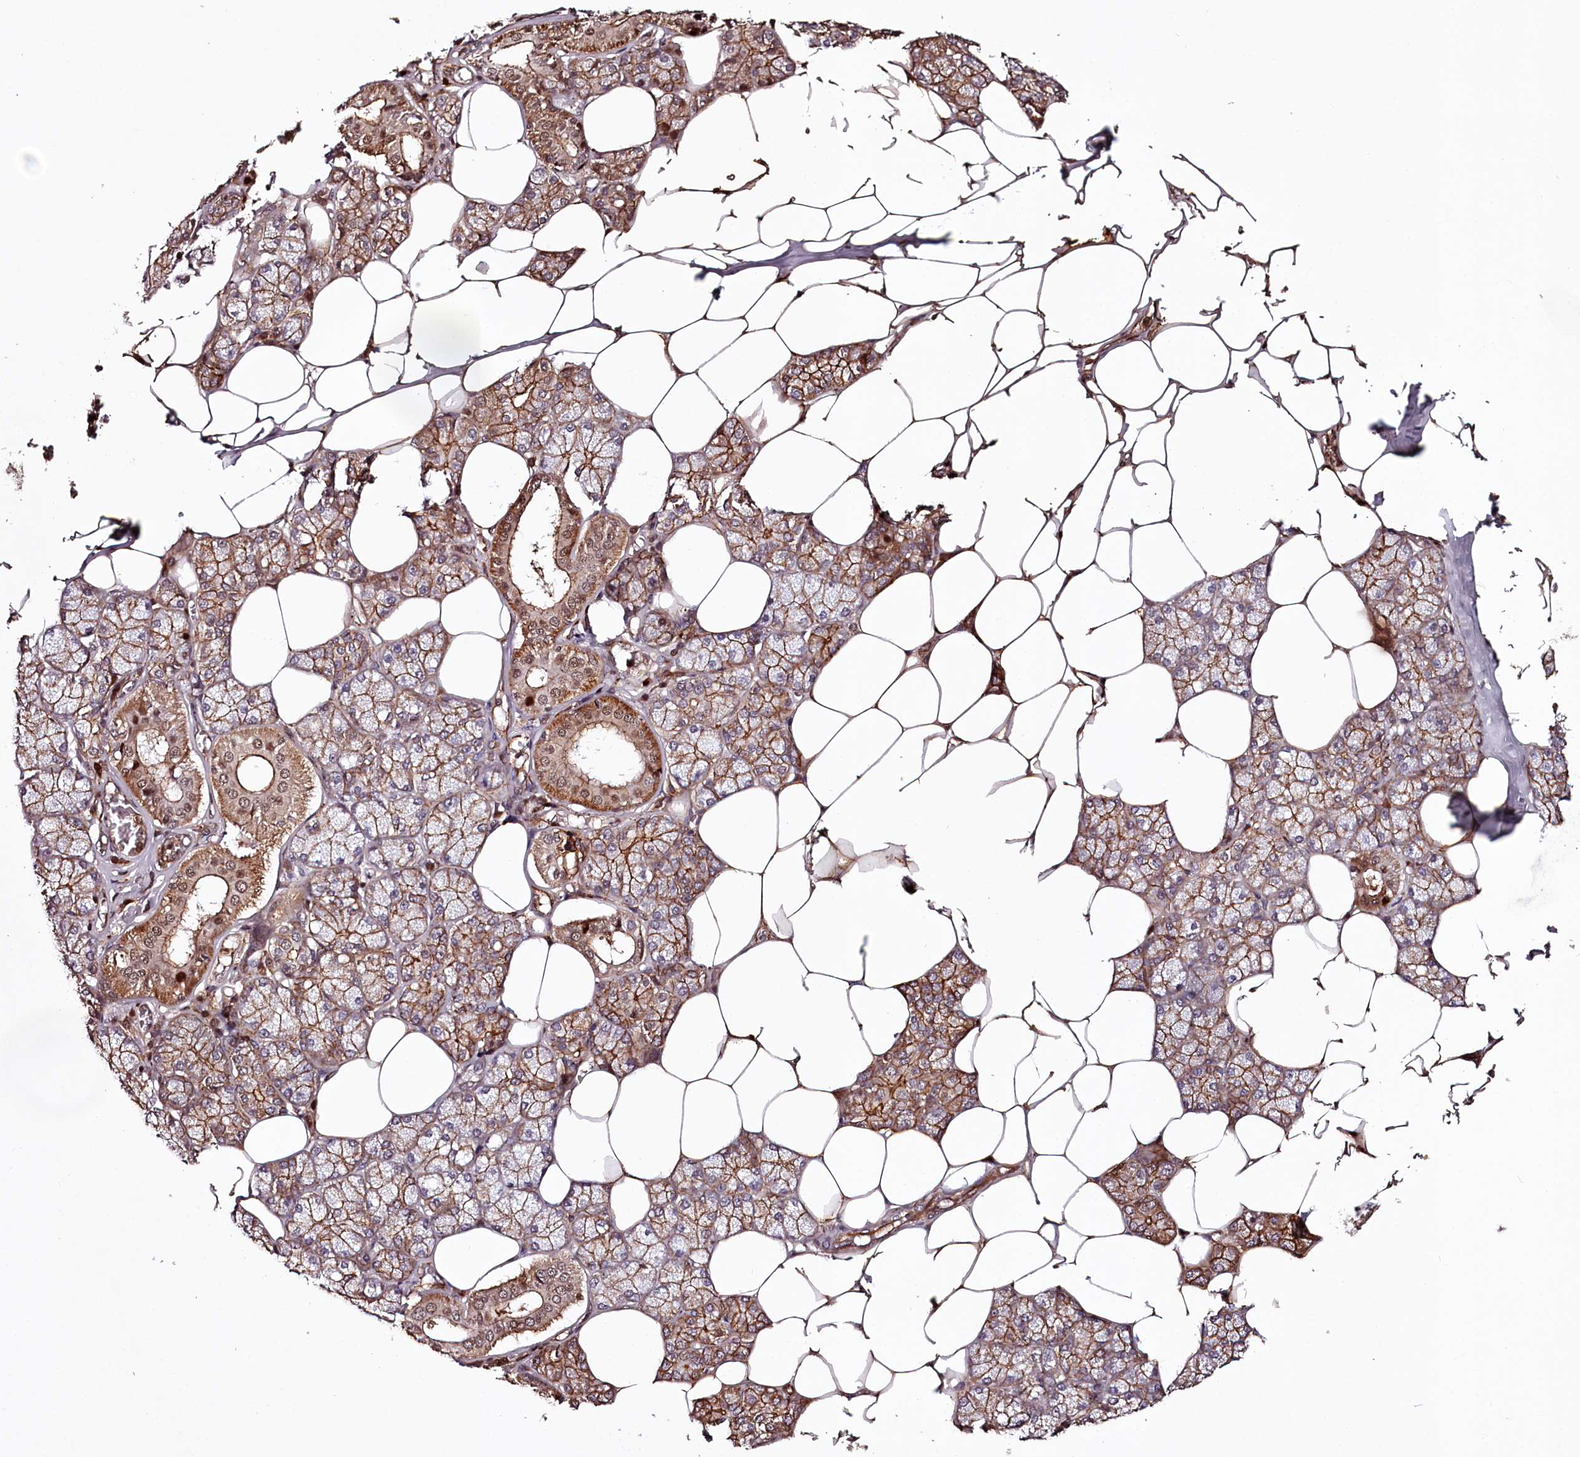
{"staining": {"intensity": "strong", "quantity": ">75%", "location": "cytoplasmic/membranous"}, "tissue": "salivary gland", "cell_type": "Glandular cells", "image_type": "normal", "snomed": [{"axis": "morphology", "description": "Normal tissue, NOS"}, {"axis": "topography", "description": "Salivary gland"}], "caption": "Immunohistochemistry (IHC) image of normal salivary gland: salivary gland stained using IHC exhibits high levels of strong protein expression localized specifically in the cytoplasmic/membranous of glandular cells, appearing as a cytoplasmic/membranous brown color.", "gene": "KIF14", "patient": {"sex": "male", "age": 62}}